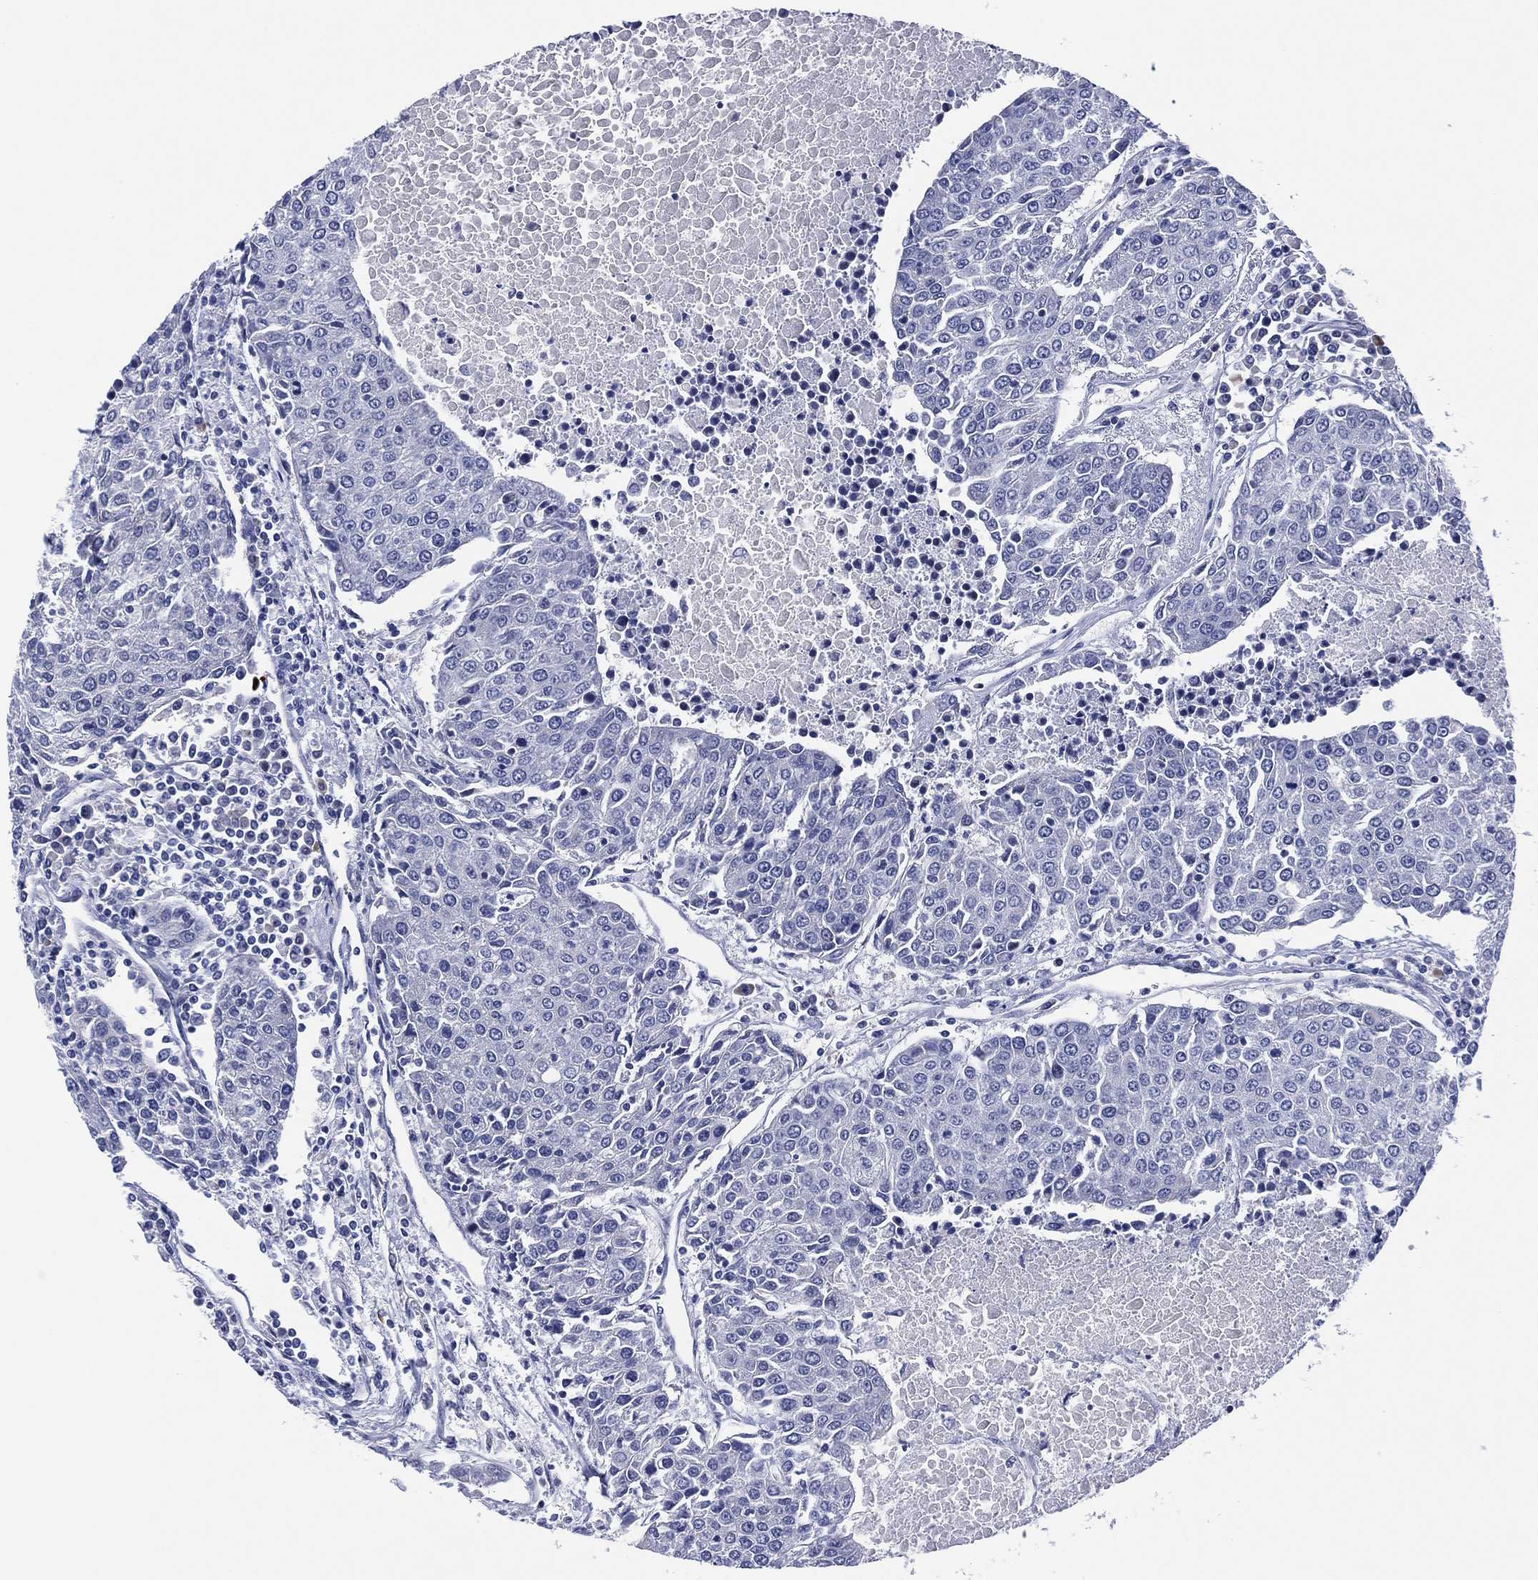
{"staining": {"intensity": "negative", "quantity": "none", "location": "none"}, "tissue": "urothelial cancer", "cell_type": "Tumor cells", "image_type": "cancer", "snomed": [{"axis": "morphology", "description": "Urothelial carcinoma, High grade"}, {"axis": "topography", "description": "Urinary bladder"}], "caption": "DAB immunohistochemical staining of high-grade urothelial carcinoma exhibits no significant staining in tumor cells.", "gene": "CLIP3", "patient": {"sex": "female", "age": 85}}